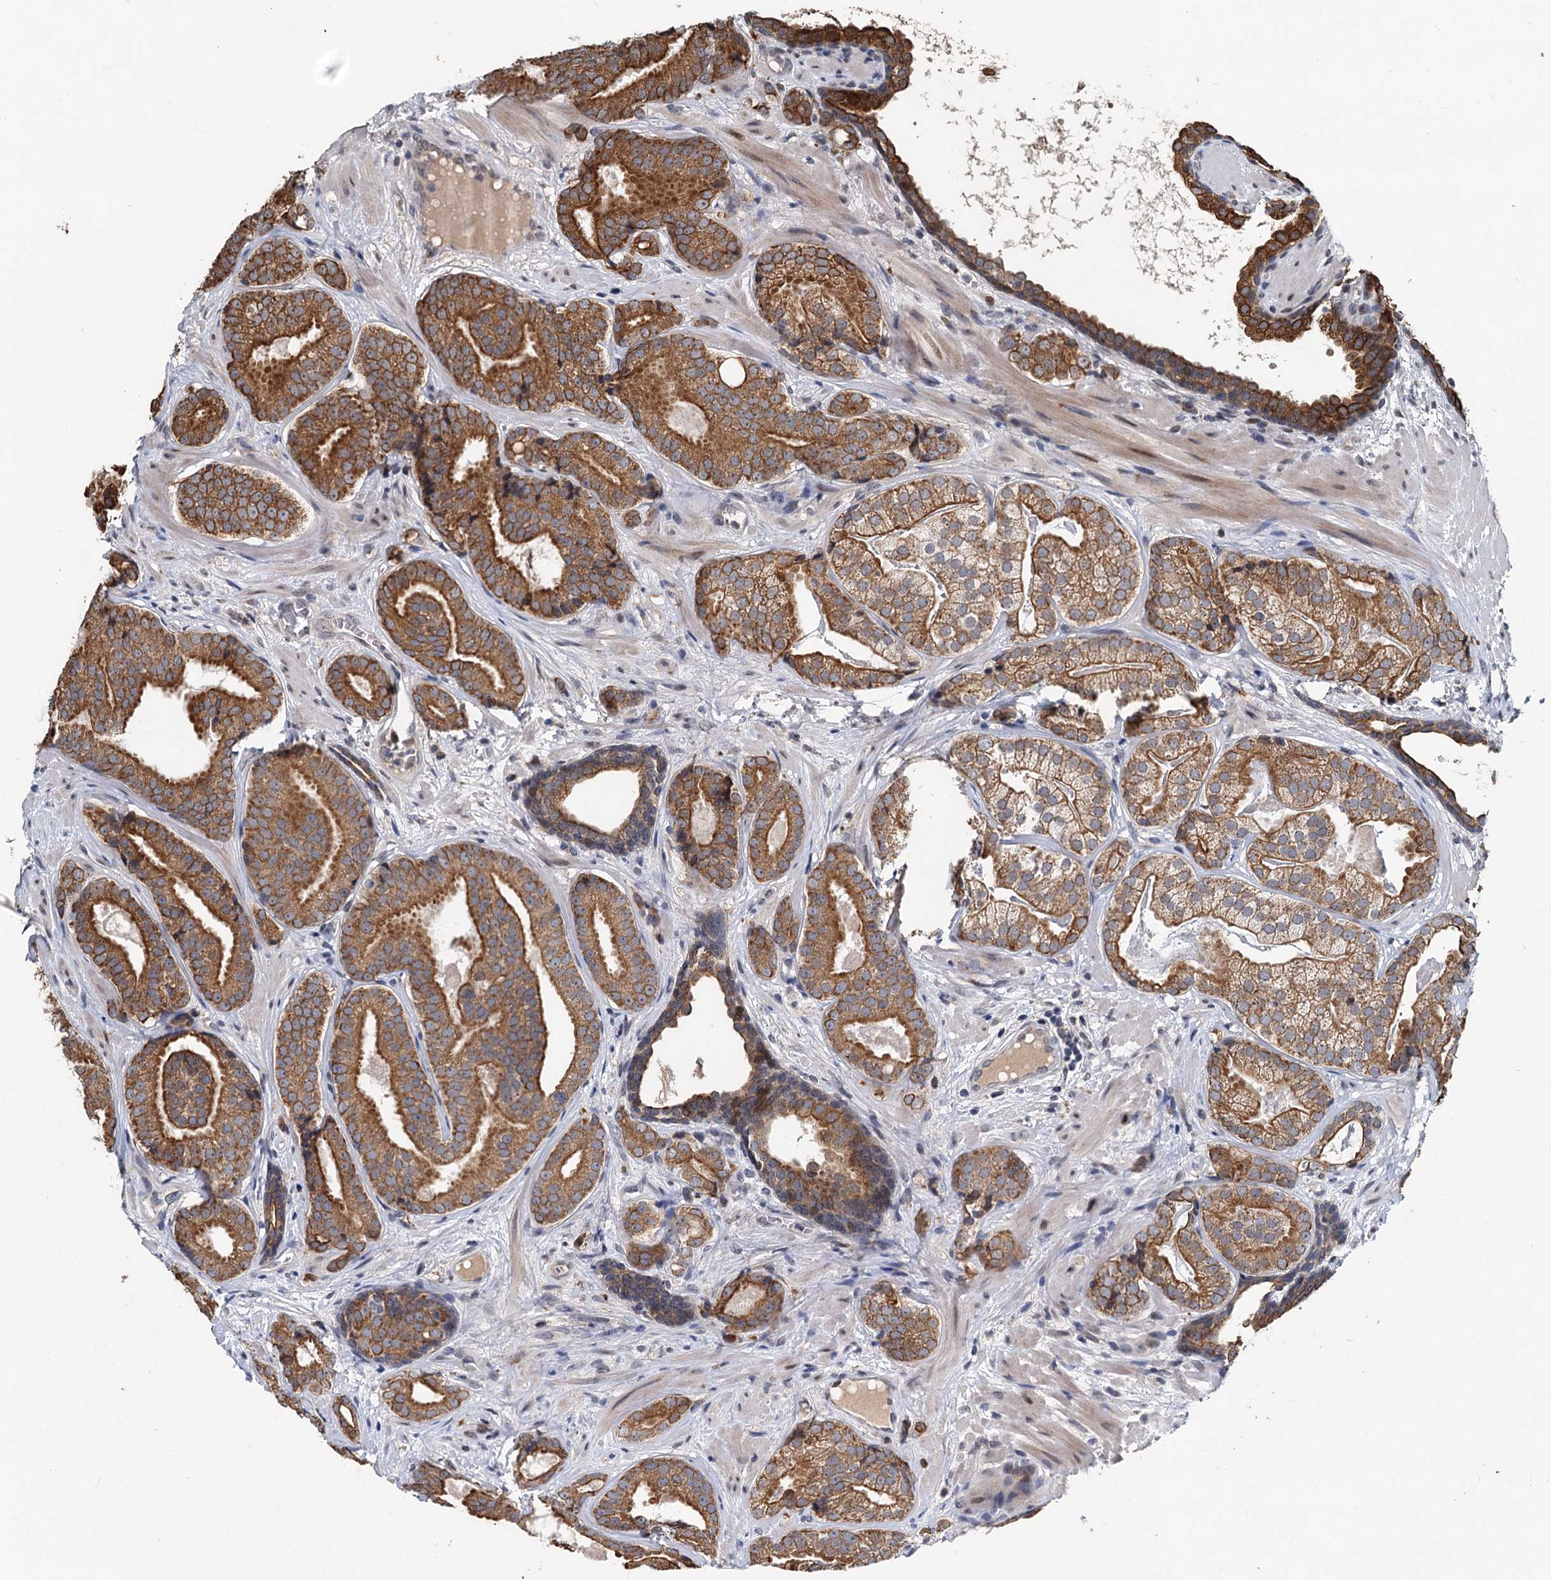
{"staining": {"intensity": "strong", "quantity": ">75%", "location": "cytoplasmic/membranous"}, "tissue": "prostate cancer", "cell_type": "Tumor cells", "image_type": "cancer", "snomed": [{"axis": "morphology", "description": "Adenocarcinoma, High grade"}, {"axis": "topography", "description": "Prostate"}], "caption": "IHC (DAB) staining of human high-grade adenocarcinoma (prostate) displays strong cytoplasmic/membranous protein positivity in about >75% of tumor cells.", "gene": "RITA1", "patient": {"sex": "male", "age": 60}}